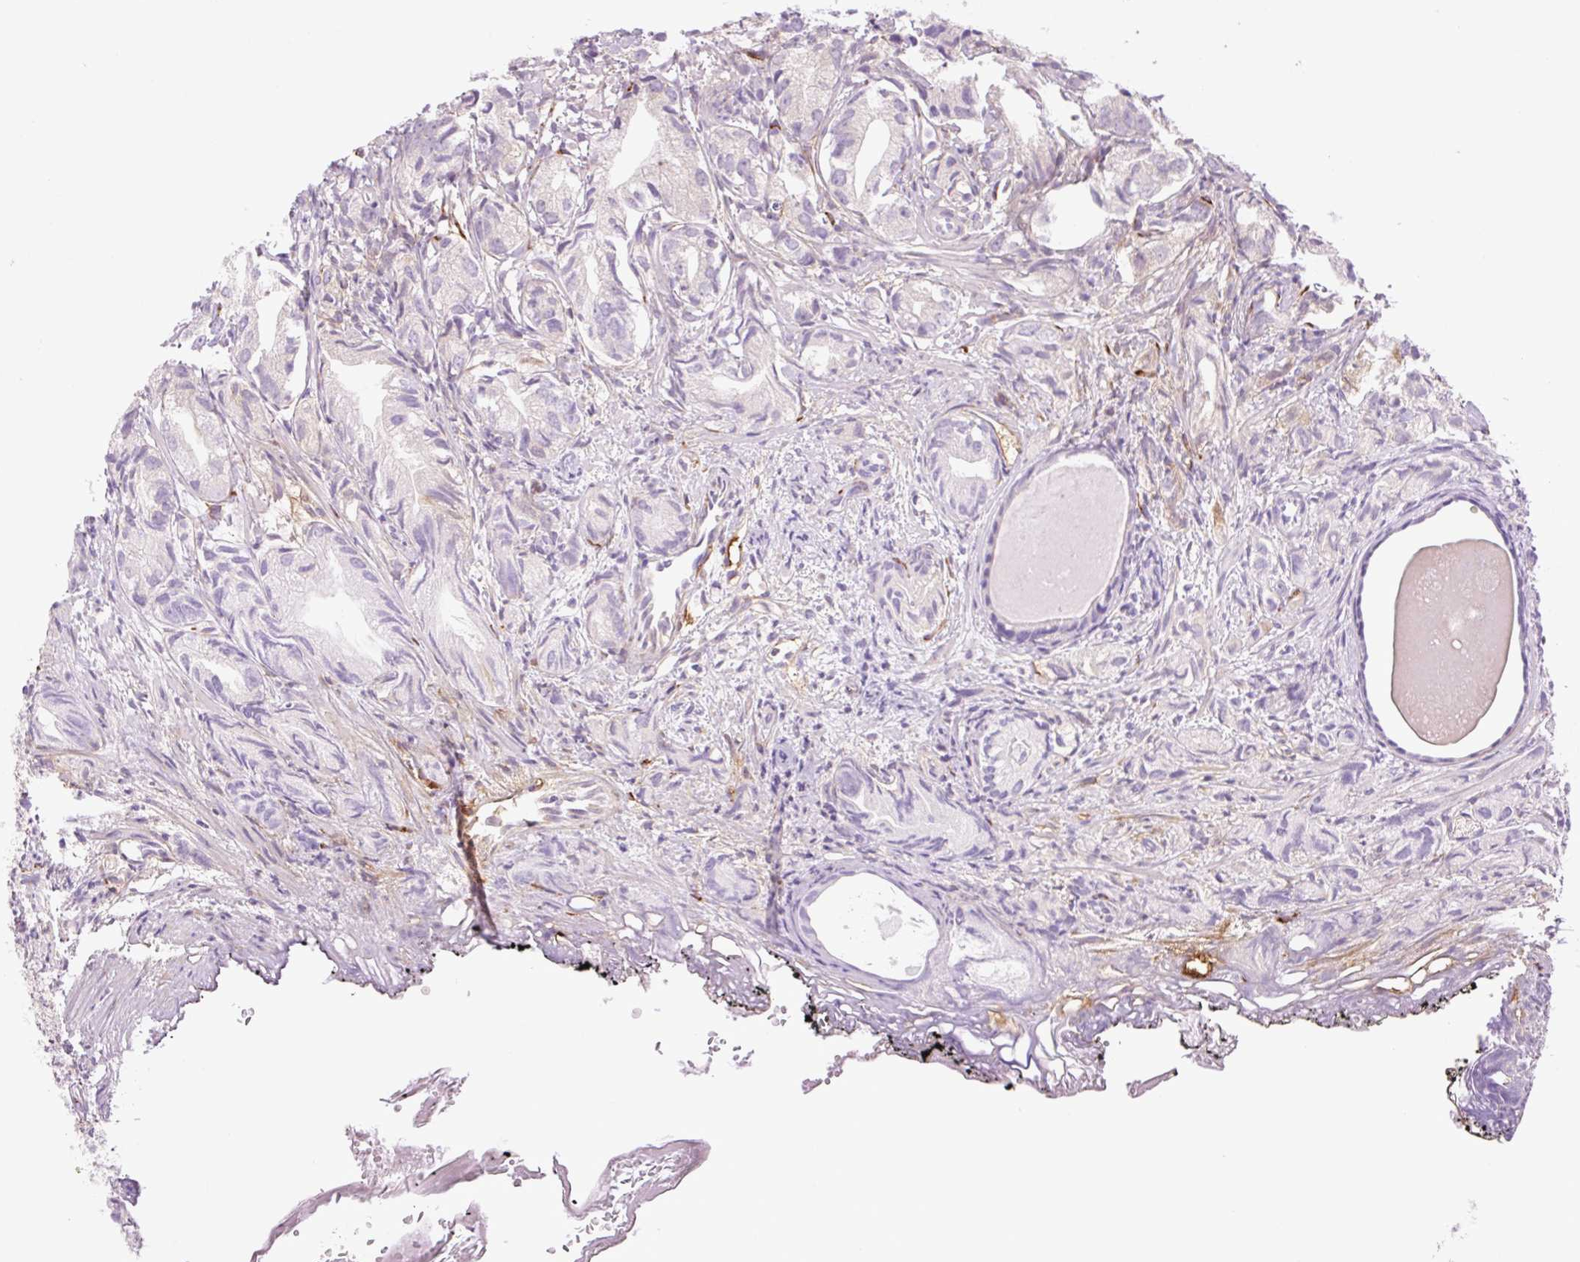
{"staining": {"intensity": "negative", "quantity": "none", "location": "none"}, "tissue": "prostate cancer", "cell_type": "Tumor cells", "image_type": "cancer", "snomed": [{"axis": "morphology", "description": "Adenocarcinoma, High grade"}, {"axis": "topography", "description": "Prostate"}], "caption": "The IHC micrograph has no significant positivity in tumor cells of prostate adenocarcinoma (high-grade) tissue.", "gene": "COL5A1", "patient": {"sex": "male", "age": 82}}